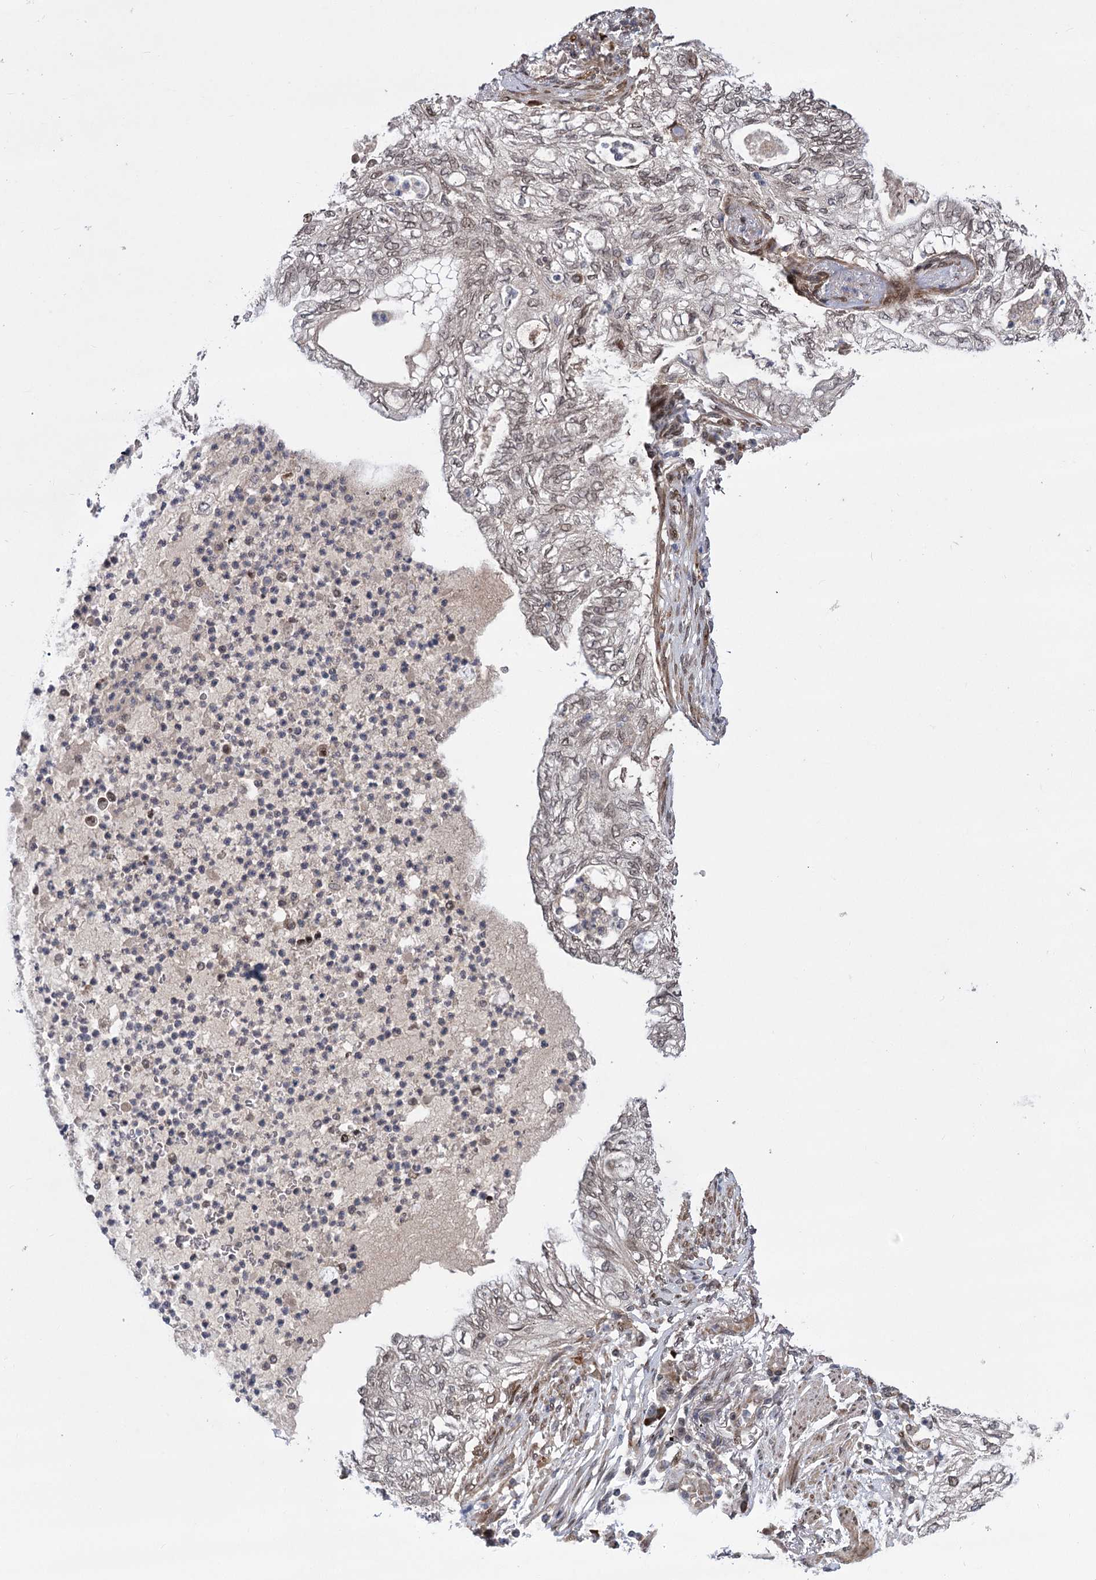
{"staining": {"intensity": "weak", "quantity": "25%-75%", "location": "nuclear"}, "tissue": "lung cancer", "cell_type": "Tumor cells", "image_type": "cancer", "snomed": [{"axis": "morphology", "description": "Adenocarcinoma, NOS"}, {"axis": "topography", "description": "Lung"}], "caption": "Human lung cancer (adenocarcinoma) stained with a brown dye displays weak nuclear positive positivity in approximately 25%-75% of tumor cells.", "gene": "TENM2", "patient": {"sex": "female", "age": 70}}